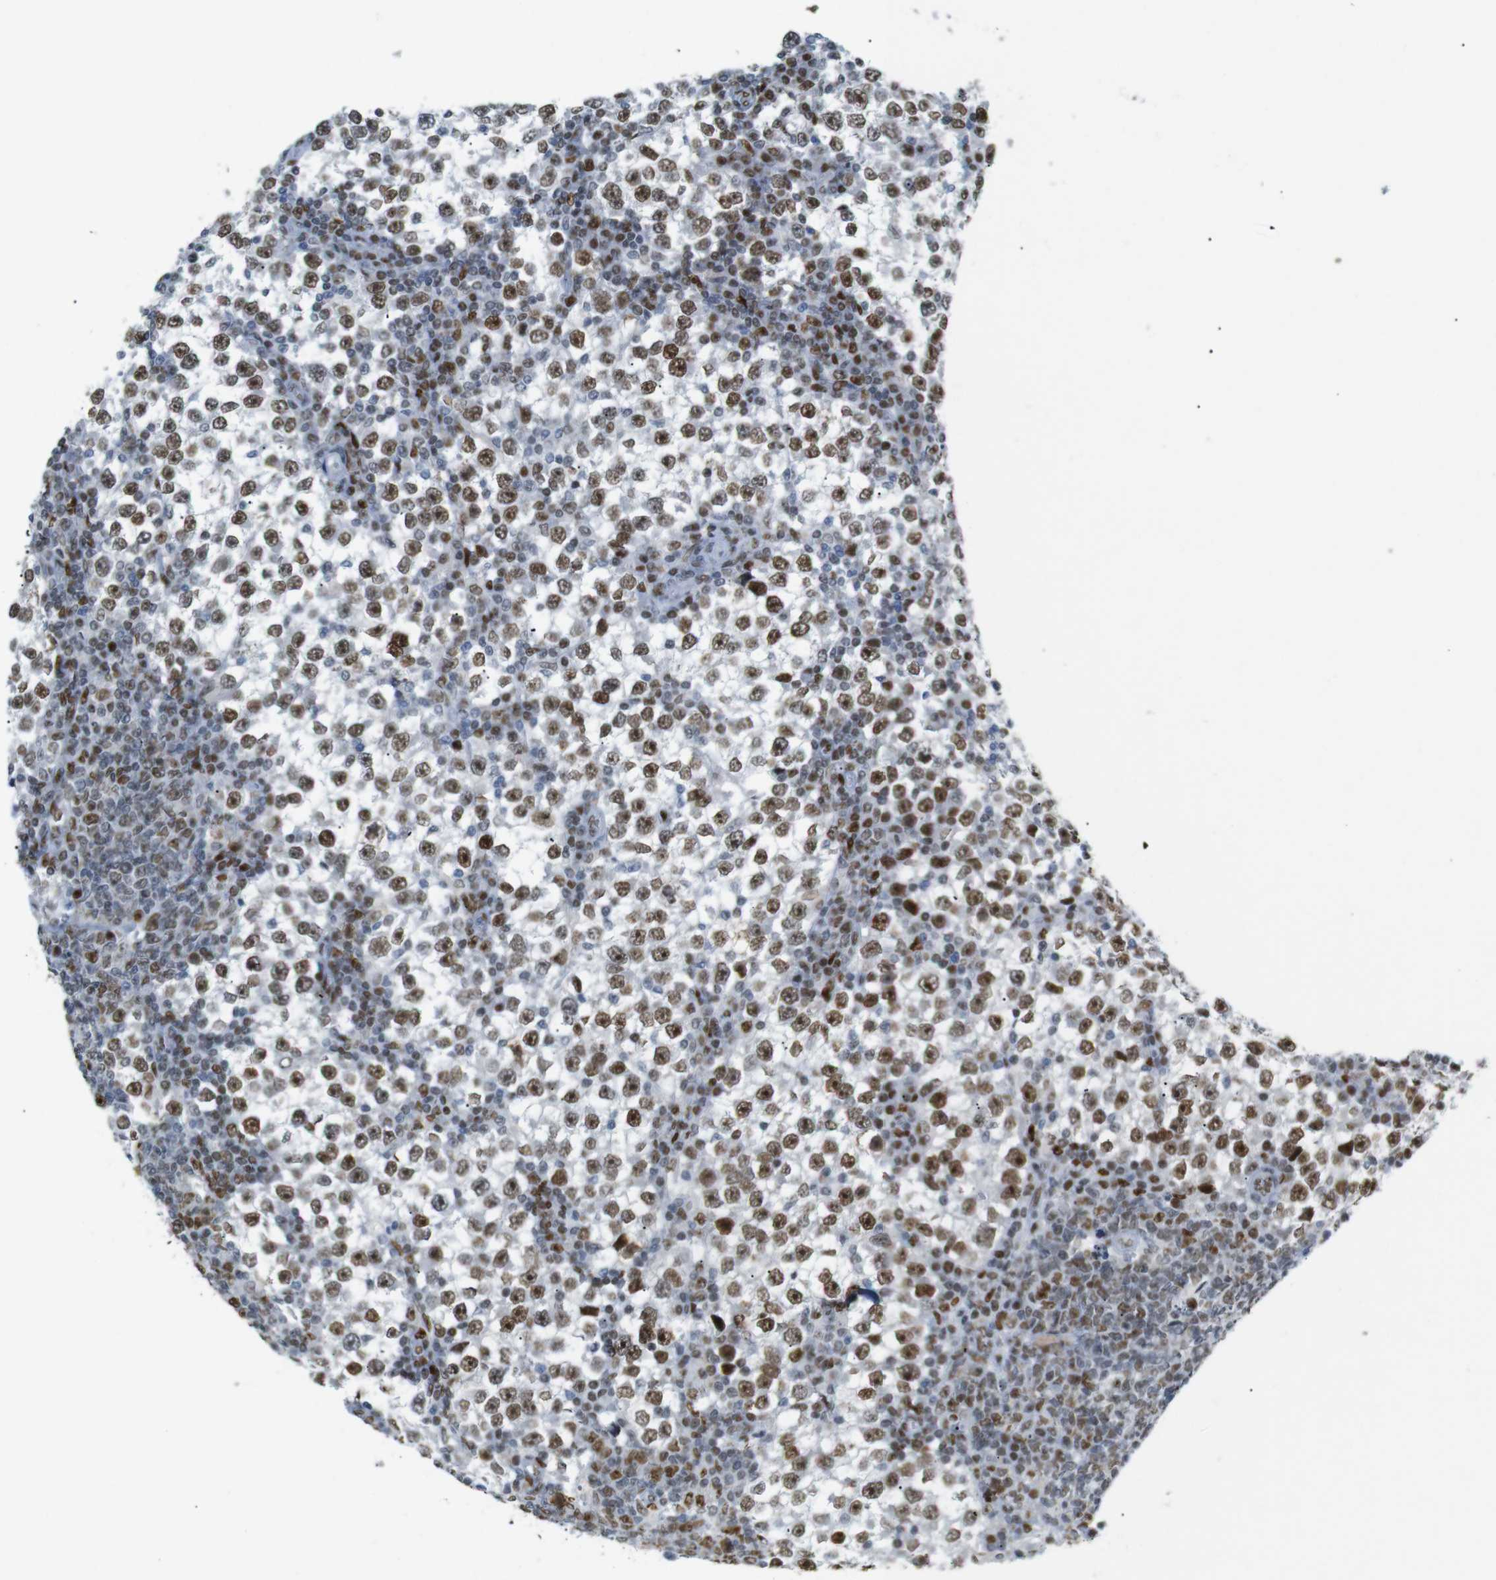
{"staining": {"intensity": "moderate", "quantity": ">75%", "location": "nuclear"}, "tissue": "testis cancer", "cell_type": "Tumor cells", "image_type": "cancer", "snomed": [{"axis": "morphology", "description": "Seminoma, NOS"}, {"axis": "topography", "description": "Testis"}], "caption": "Human testis cancer (seminoma) stained with a brown dye reveals moderate nuclear positive positivity in about >75% of tumor cells.", "gene": "RIOX2", "patient": {"sex": "male", "age": 65}}